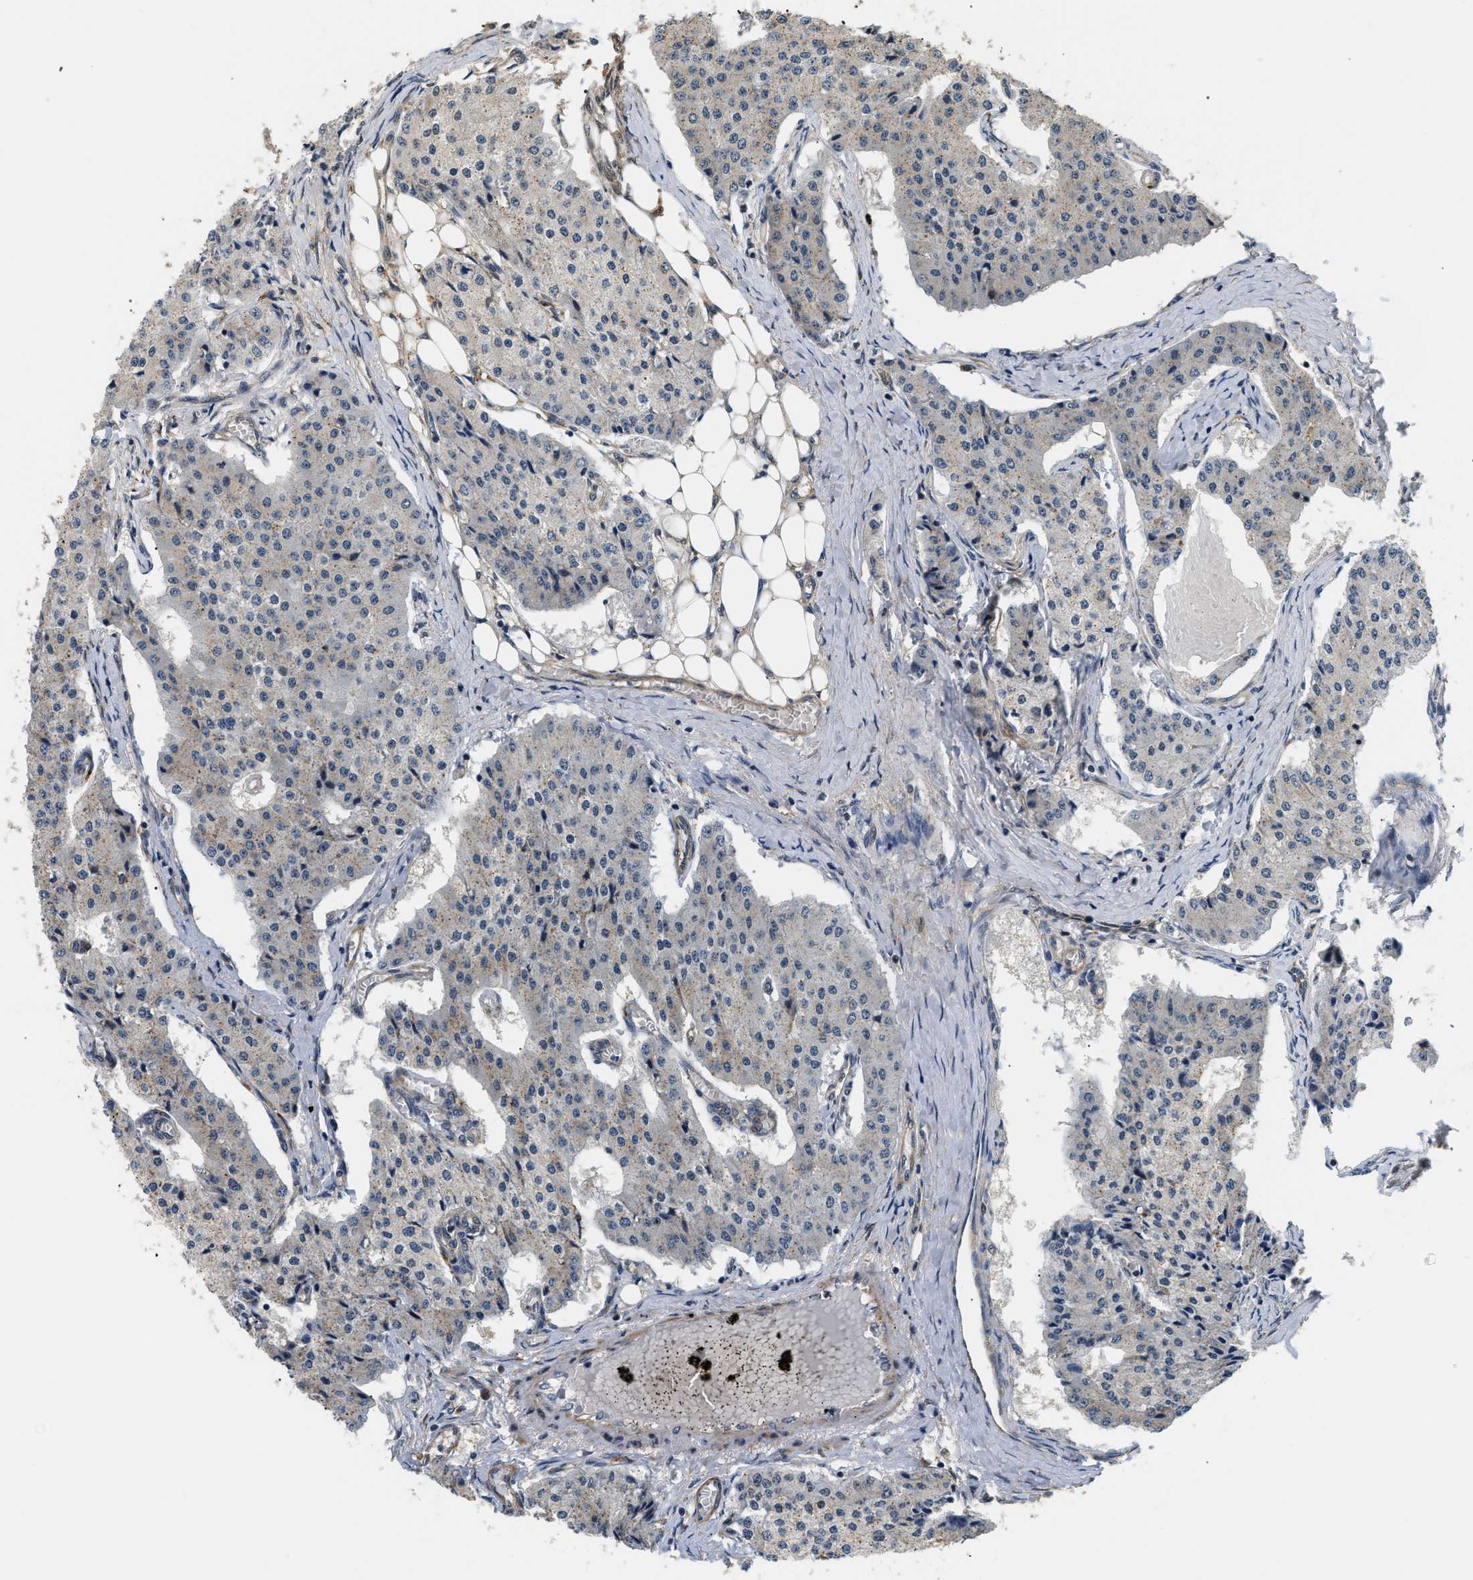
{"staining": {"intensity": "weak", "quantity": "<25%", "location": "cytoplasmic/membranous"}, "tissue": "carcinoid", "cell_type": "Tumor cells", "image_type": "cancer", "snomed": [{"axis": "morphology", "description": "Carcinoid, malignant, NOS"}, {"axis": "topography", "description": "Colon"}], "caption": "A micrograph of malignant carcinoid stained for a protein reveals no brown staining in tumor cells.", "gene": "LARP6", "patient": {"sex": "female", "age": 52}}